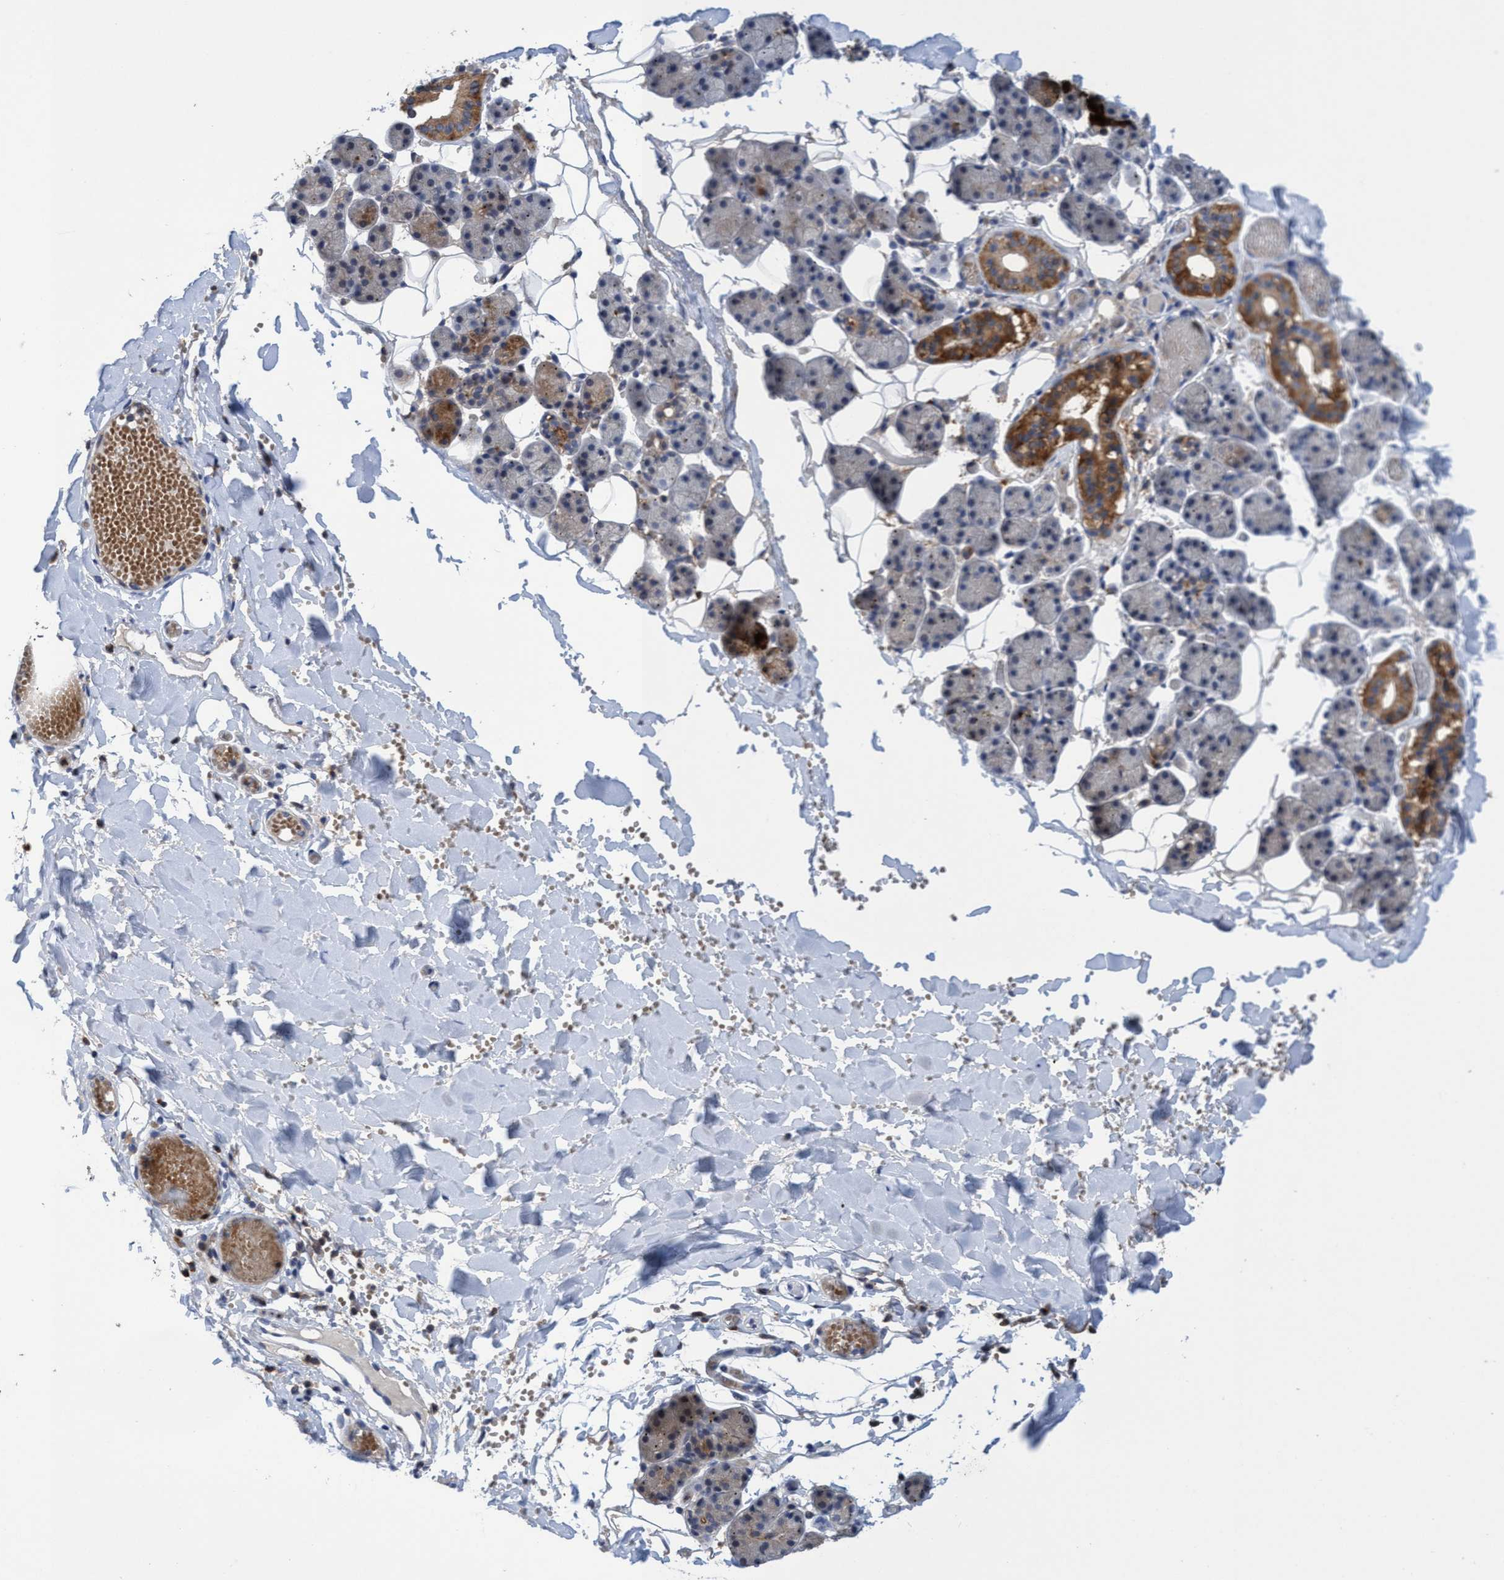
{"staining": {"intensity": "strong", "quantity": "<25%", "location": "cytoplasmic/membranous"}, "tissue": "salivary gland", "cell_type": "Glandular cells", "image_type": "normal", "snomed": [{"axis": "morphology", "description": "Normal tissue, NOS"}, {"axis": "topography", "description": "Salivary gland"}], "caption": "Immunohistochemistry (IHC) photomicrograph of normal salivary gland stained for a protein (brown), which demonstrates medium levels of strong cytoplasmic/membranous positivity in about <25% of glandular cells.", "gene": "SEMA4D", "patient": {"sex": "female", "age": 33}}